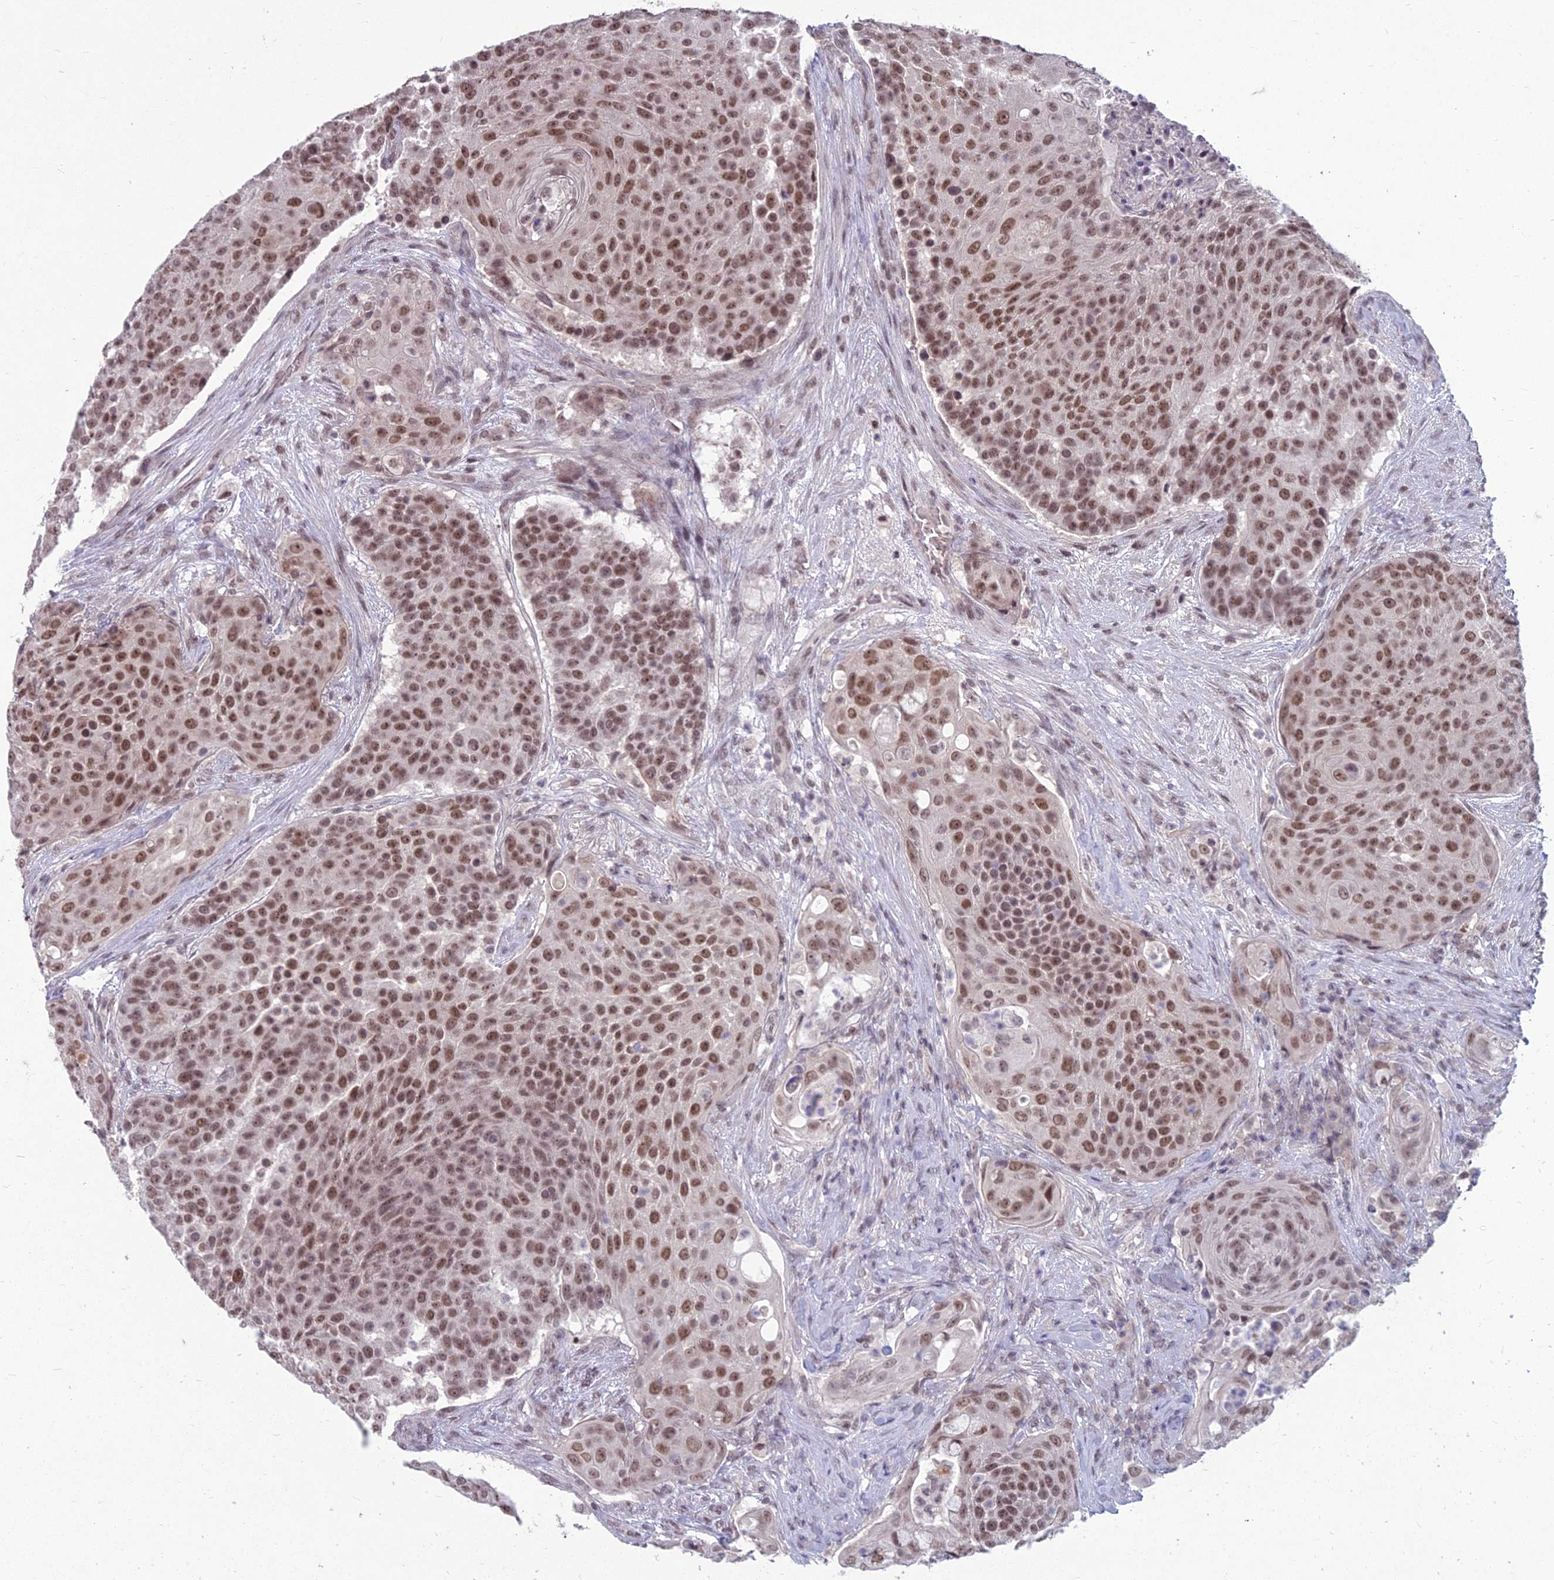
{"staining": {"intensity": "moderate", "quantity": ">75%", "location": "nuclear"}, "tissue": "urothelial cancer", "cell_type": "Tumor cells", "image_type": "cancer", "snomed": [{"axis": "morphology", "description": "Urothelial carcinoma, High grade"}, {"axis": "topography", "description": "Urinary bladder"}], "caption": "High-power microscopy captured an immunohistochemistry (IHC) image of urothelial carcinoma (high-grade), revealing moderate nuclear expression in about >75% of tumor cells.", "gene": "KAT7", "patient": {"sex": "female", "age": 63}}